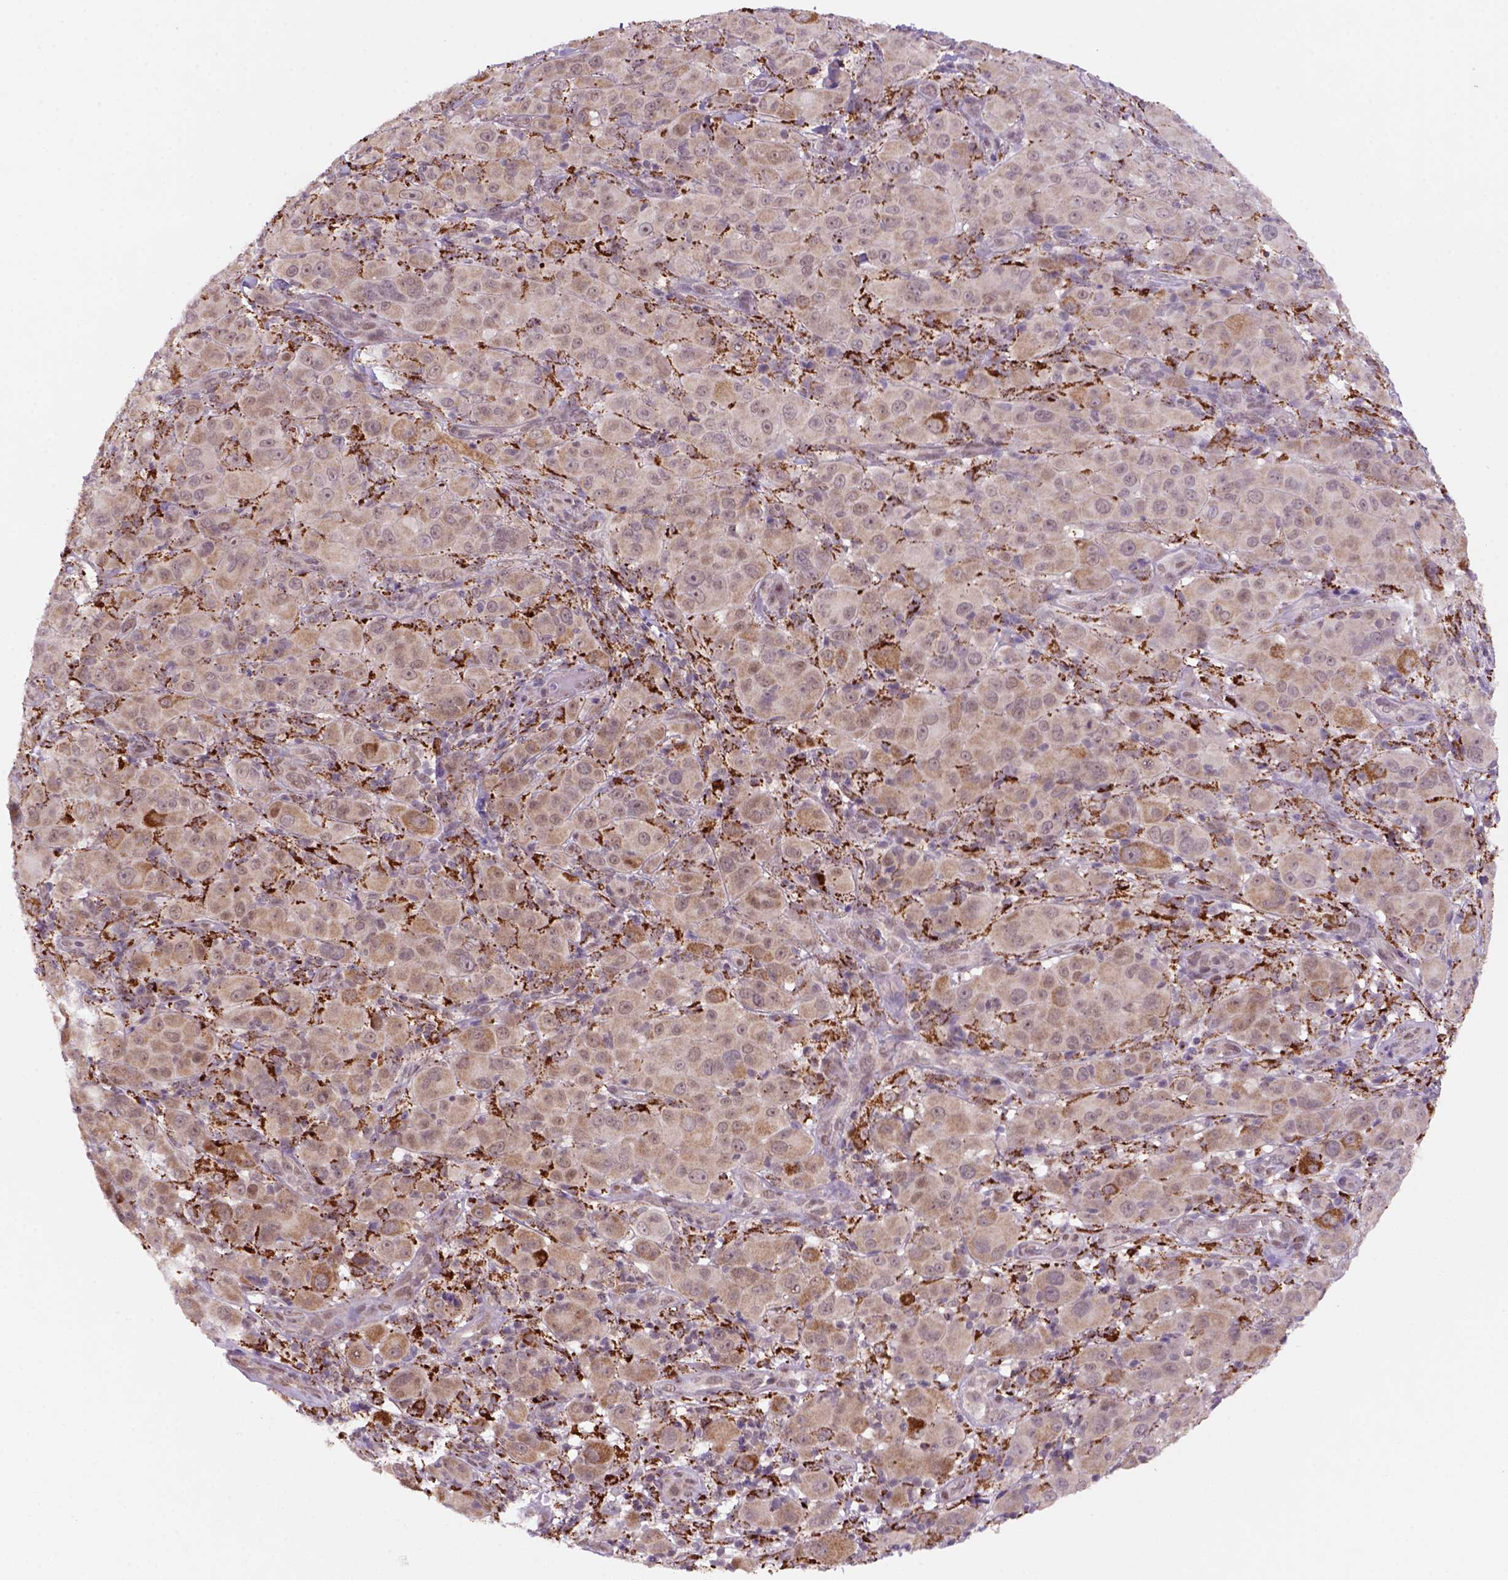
{"staining": {"intensity": "moderate", "quantity": ">75%", "location": "cytoplasmic/membranous"}, "tissue": "melanoma", "cell_type": "Tumor cells", "image_type": "cancer", "snomed": [{"axis": "morphology", "description": "Malignant melanoma, NOS"}, {"axis": "topography", "description": "Skin"}], "caption": "Protein staining displays moderate cytoplasmic/membranous positivity in about >75% of tumor cells in malignant melanoma.", "gene": "FZD7", "patient": {"sex": "female", "age": 87}}